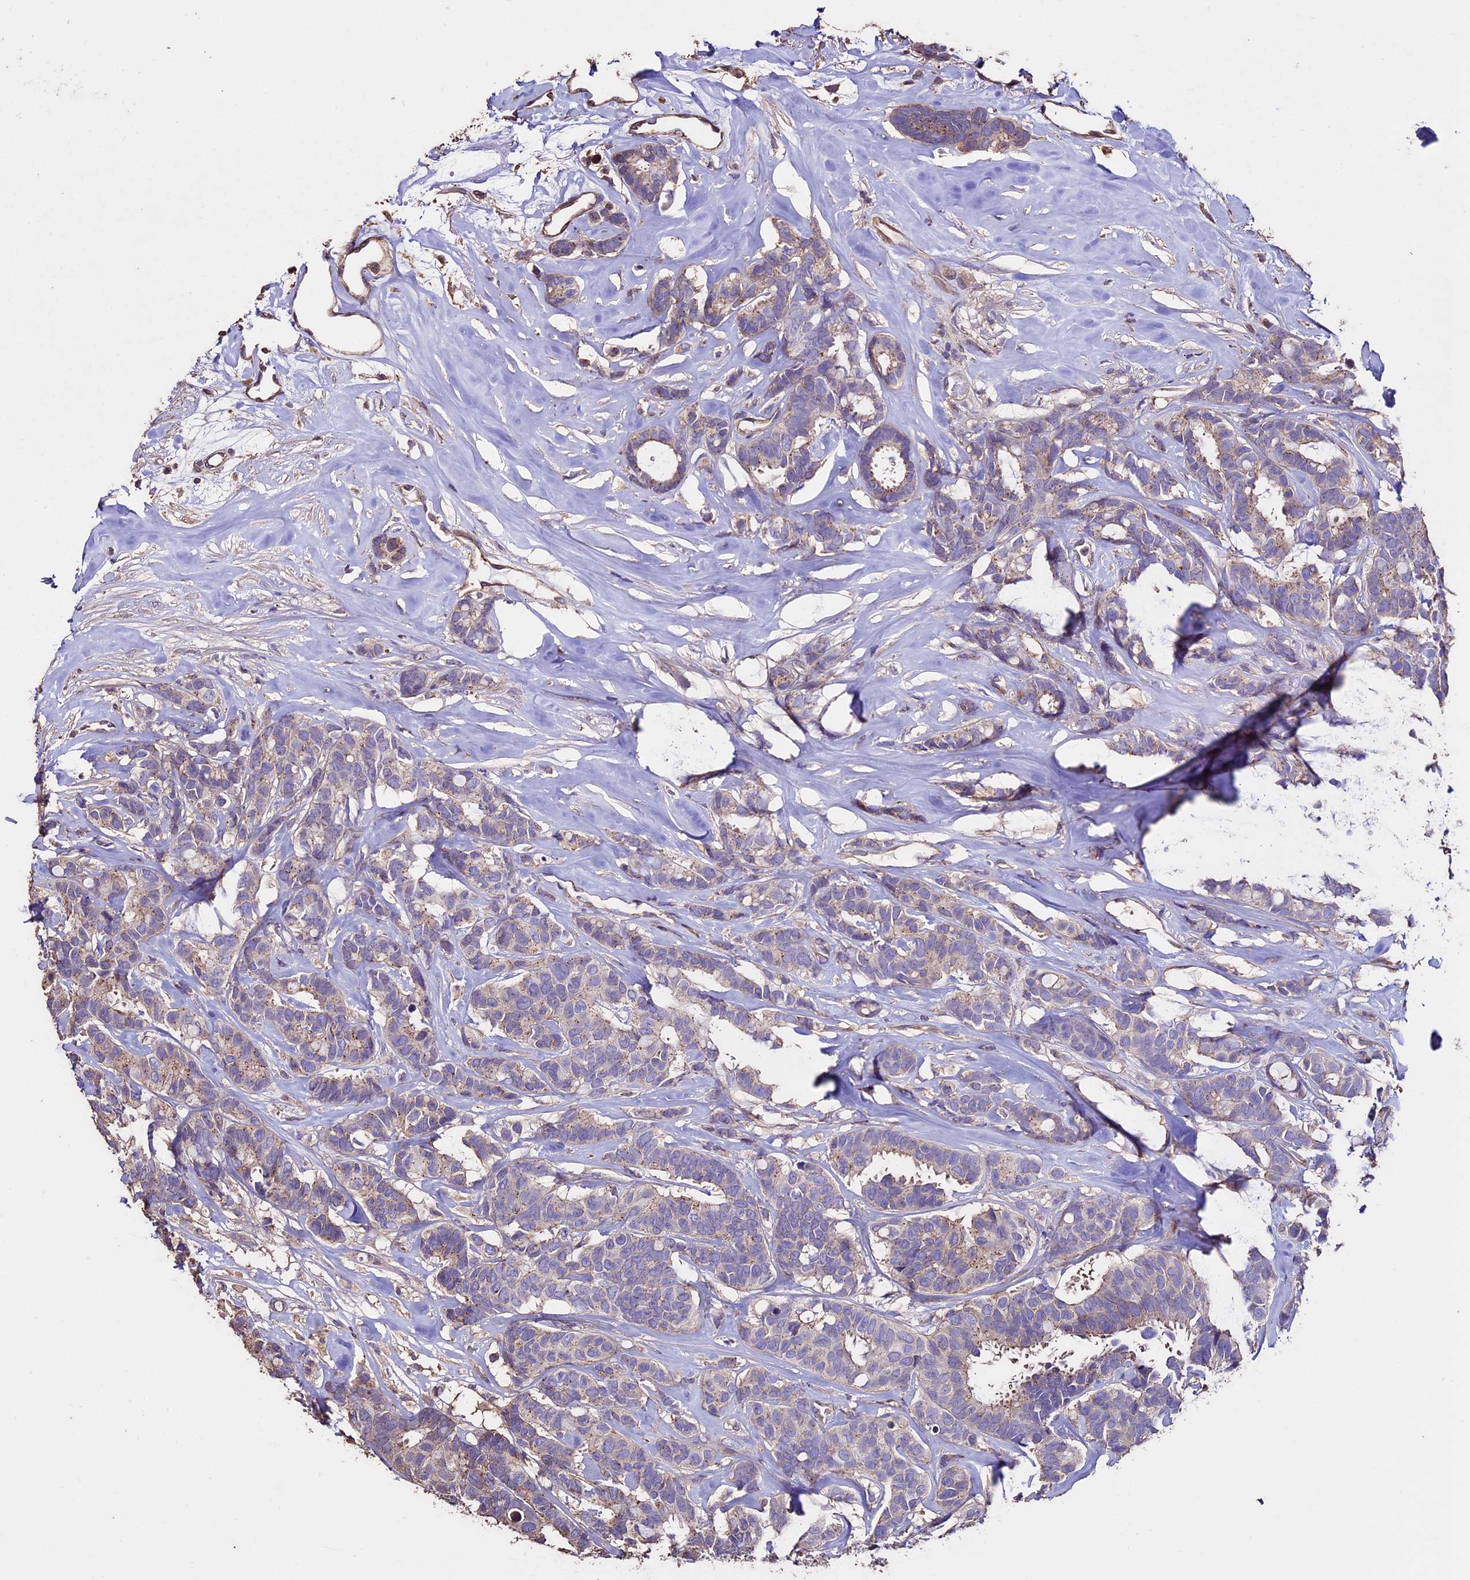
{"staining": {"intensity": "weak", "quantity": "25%-75%", "location": "cytoplasmic/membranous"}, "tissue": "breast cancer", "cell_type": "Tumor cells", "image_type": "cancer", "snomed": [{"axis": "morphology", "description": "Duct carcinoma"}, {"axis": "topography", "description": "Breast"}], "caption": "Immunohistochemical staining of human breast cancer exhibits low levels of weak cytoplasmic/membranous positivity in about 25%-75% of tumor cells.", "gene": "USB1", "patient": {"sex": "female", "age": 87}}